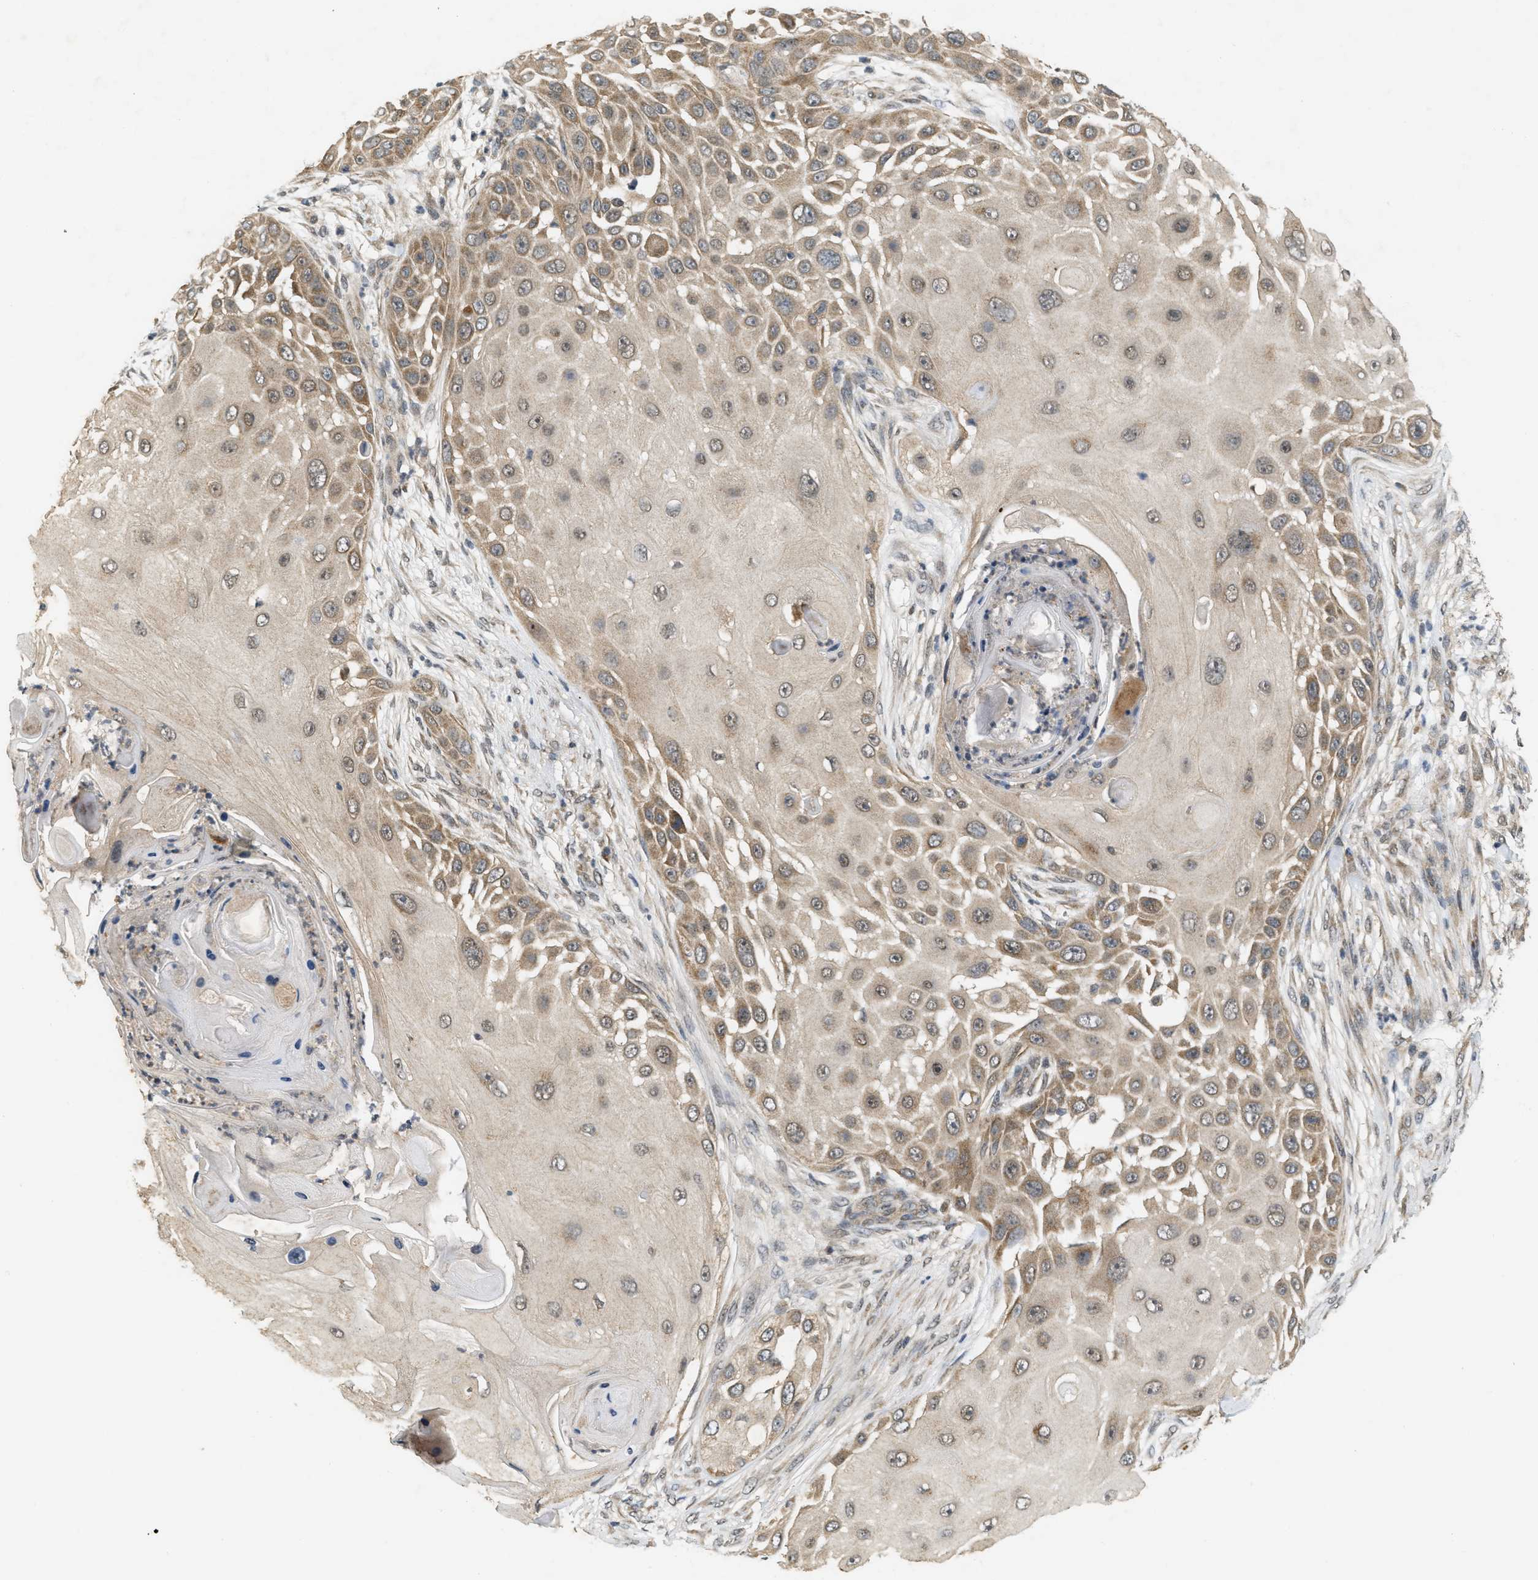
{"staining": {"intensity": "moderate", "quantity": ">75%", "location": "cytoplasmic/membranous"}, "tissue": "skin cancer", "cell_type": "Tumor cells", "image_type": "cancer", "snomed": [{"axis": "morphology", "description": "Squamous cell carcinoma, NOS"}, {"axis": "topography", "description": "Skin"}], "caption": "Brown immunohistochemical staining in human skin cancer exhibits moderate cytoplasmic/membranous expression in approximately >75% of tumor cells.", "gene": "PRKD1", "patient": {"sex": "female", "age": 44}}